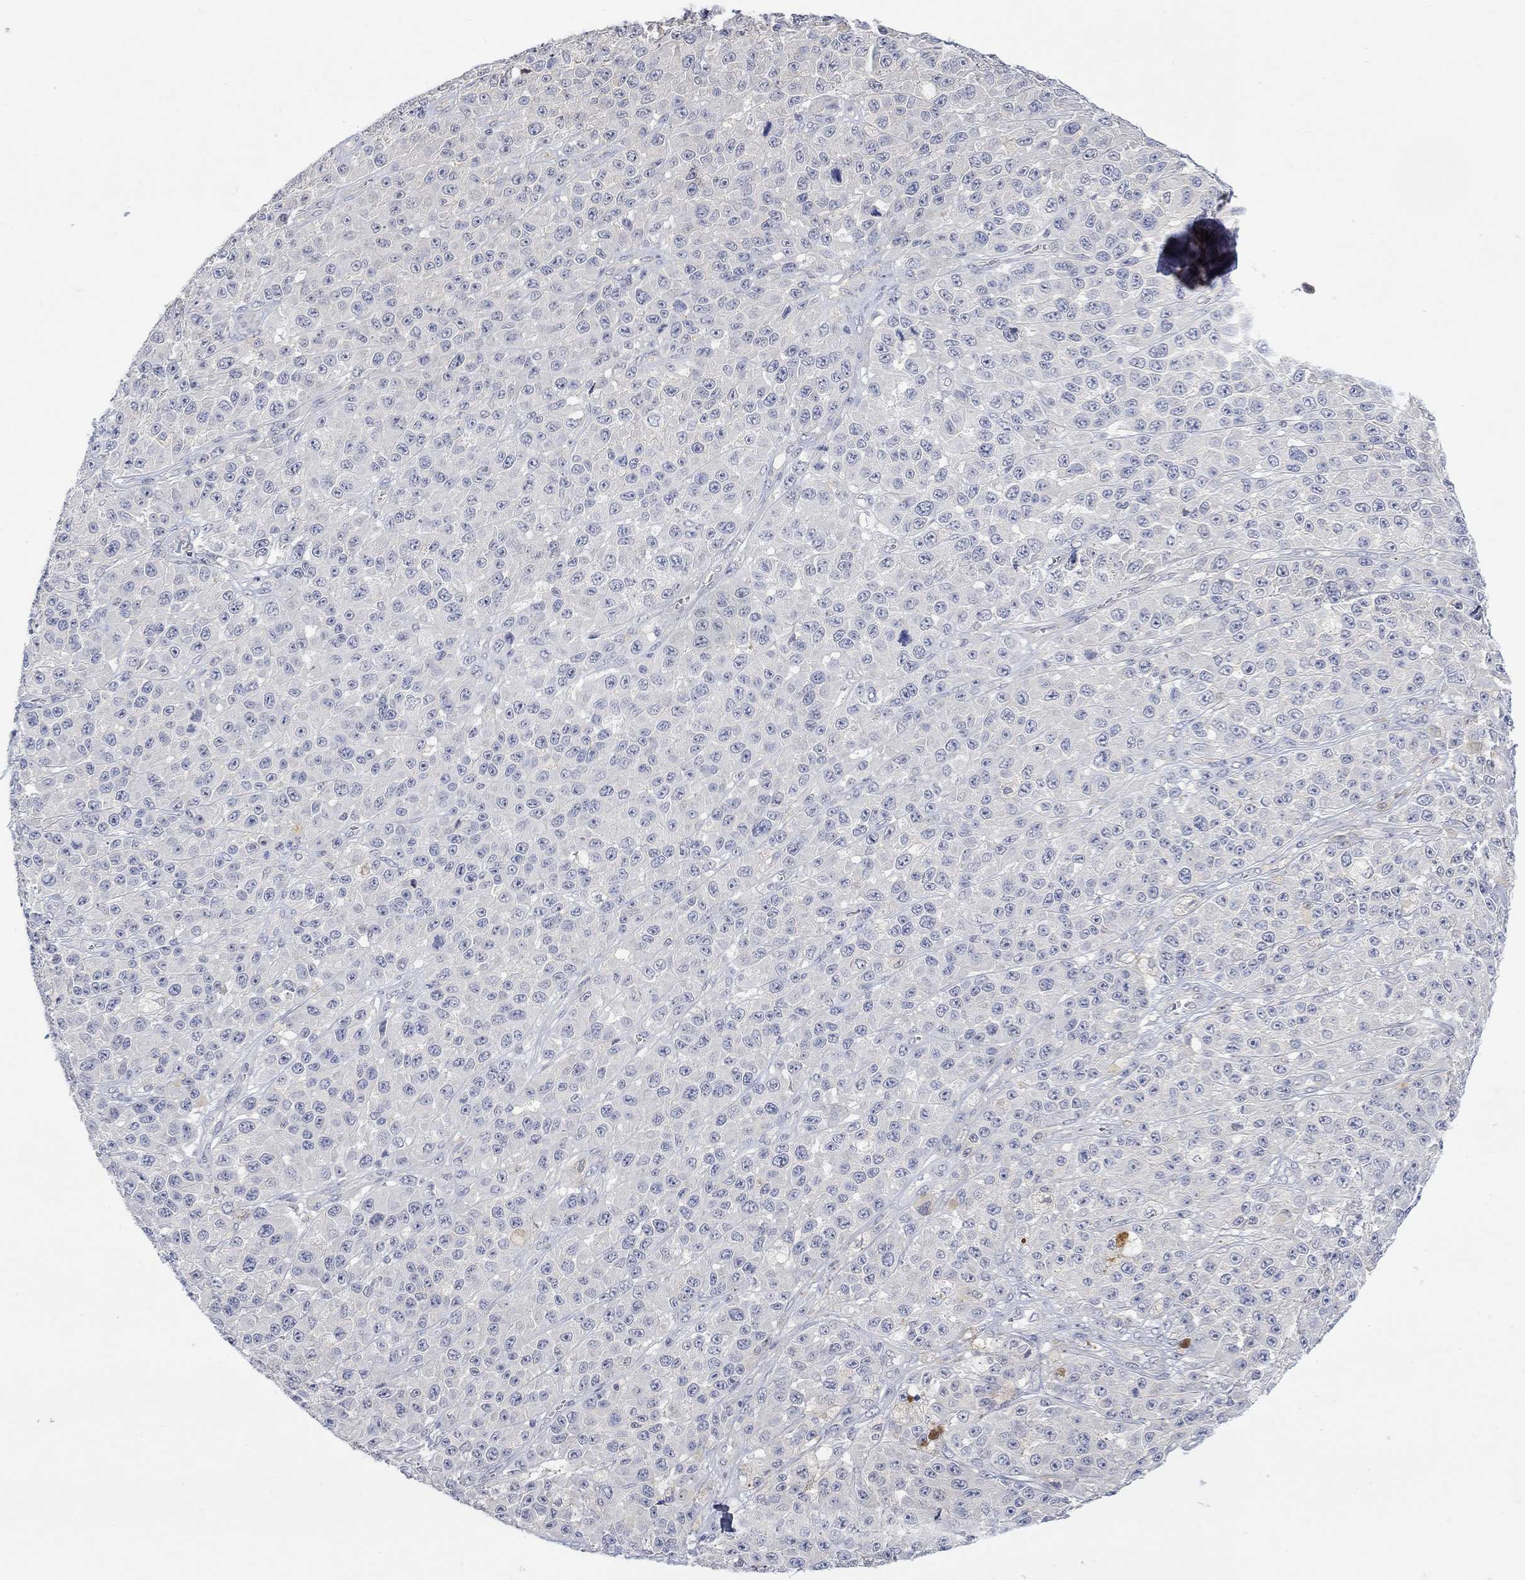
{"staining": {"intensity": "negative", "quantity": "none", "location": "none"}, "tissue": "melanoma", "cell_type": "Tumor cells", "image_type": "cancer", "snomed": [{"axis": "morphology", "description": "Malignant melanoma, NOS"}, {"axis": "topography", "description": "Skin"}], "caption": "A high-resolution micrograph shows immunohistochemistry staining of malignant melanoma, which shows no significant expression in tumor cells. (Brightfield microscopy of DAB IHC at high magnification).", "gene": "MSTN", "patient": {"sex": "female", "age": 58}}